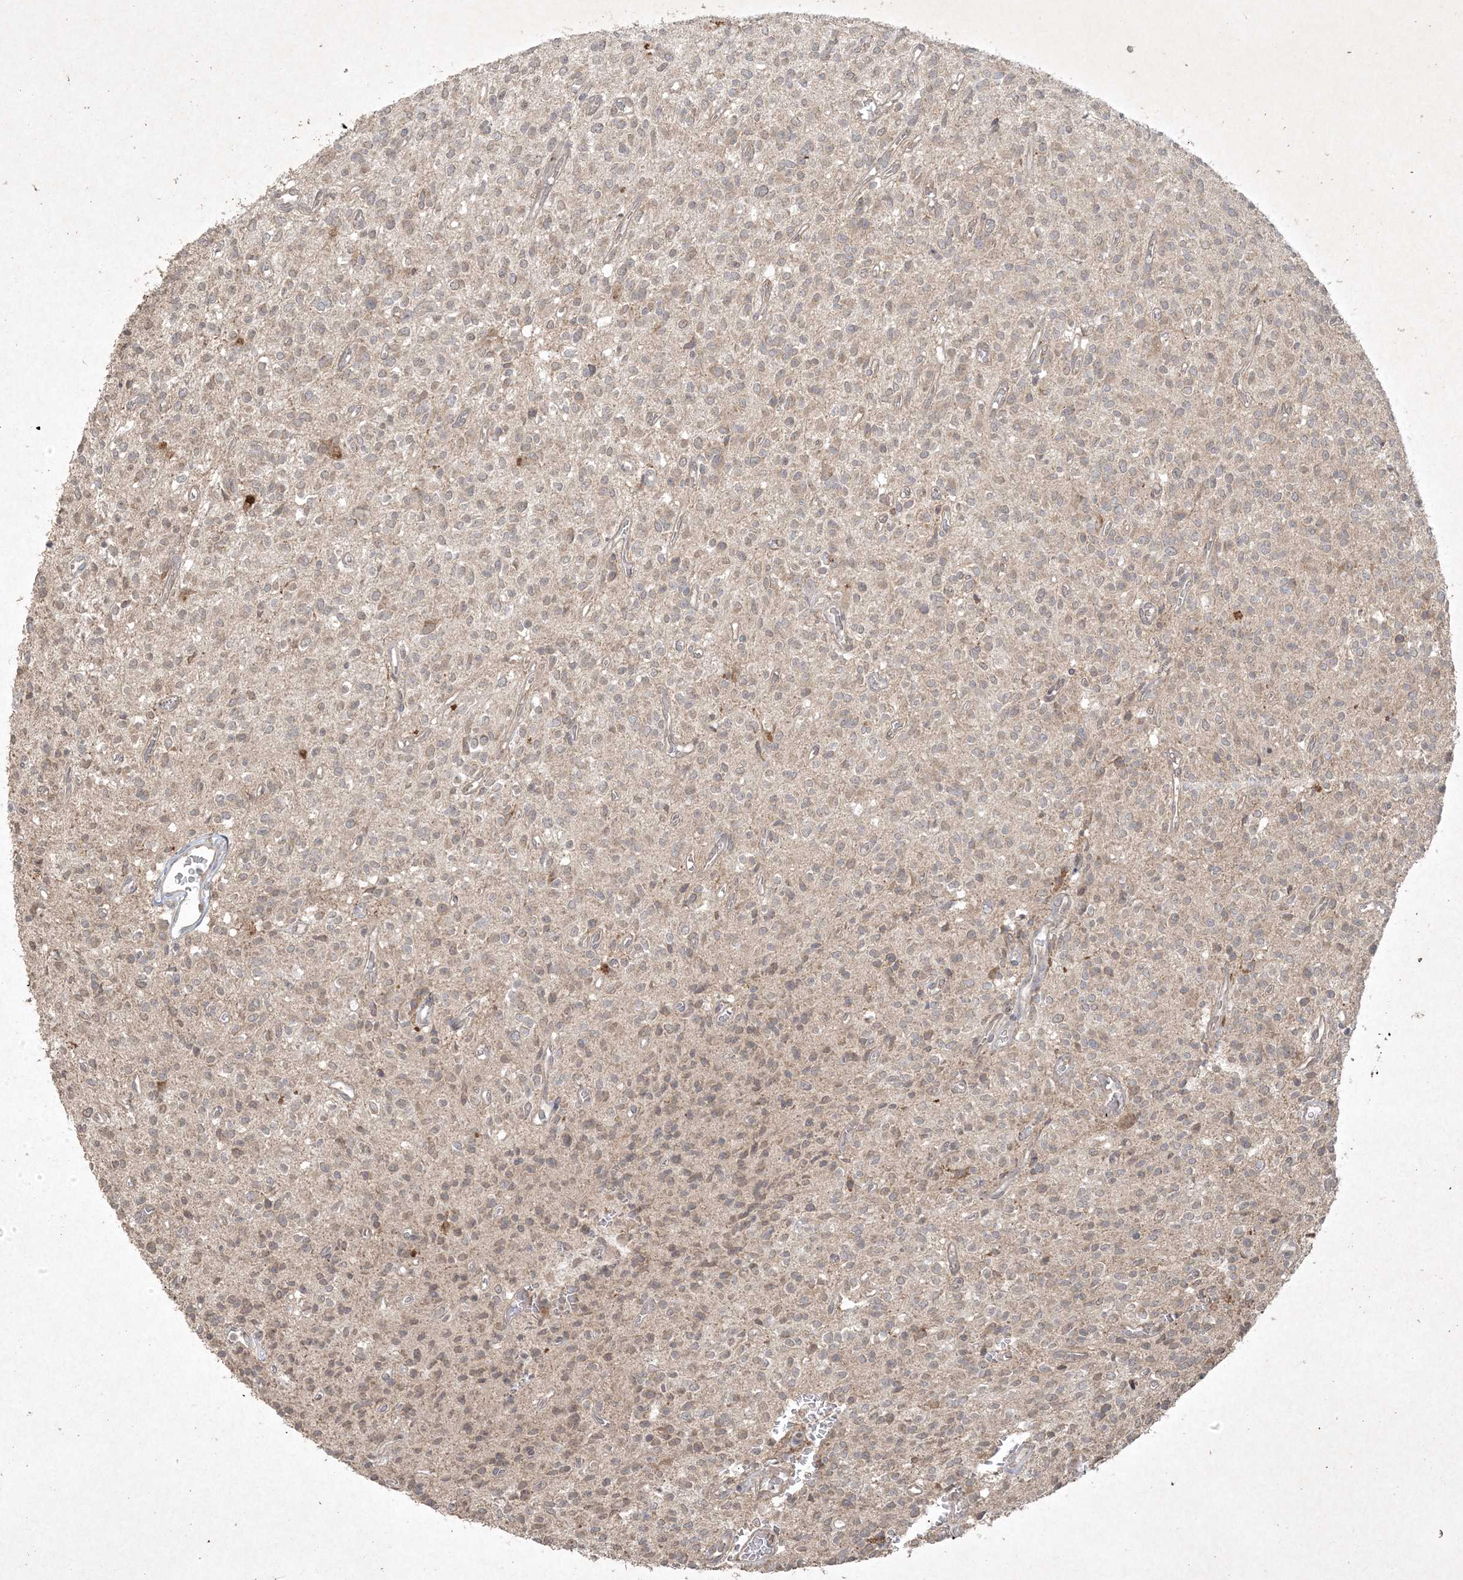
{"staining": {"intensity": "weak", "quantity": "25%-75%", "location": "nuclear"}, "tissue": "glioma", "cell_type": "Tumor cells", "image_type": "cancer", "snomed": [{"axis": "morphology", "description": "Glioma, malignant, High grade"}, {"axis": "topography", "description": "Brain"}], "caption": "A histopathology image of glioma stained for a protein reveals weak nuclear brown staining in tumor cells.", "gene": "NRBP2", "patient": {"sex": "male", "age": 34}}